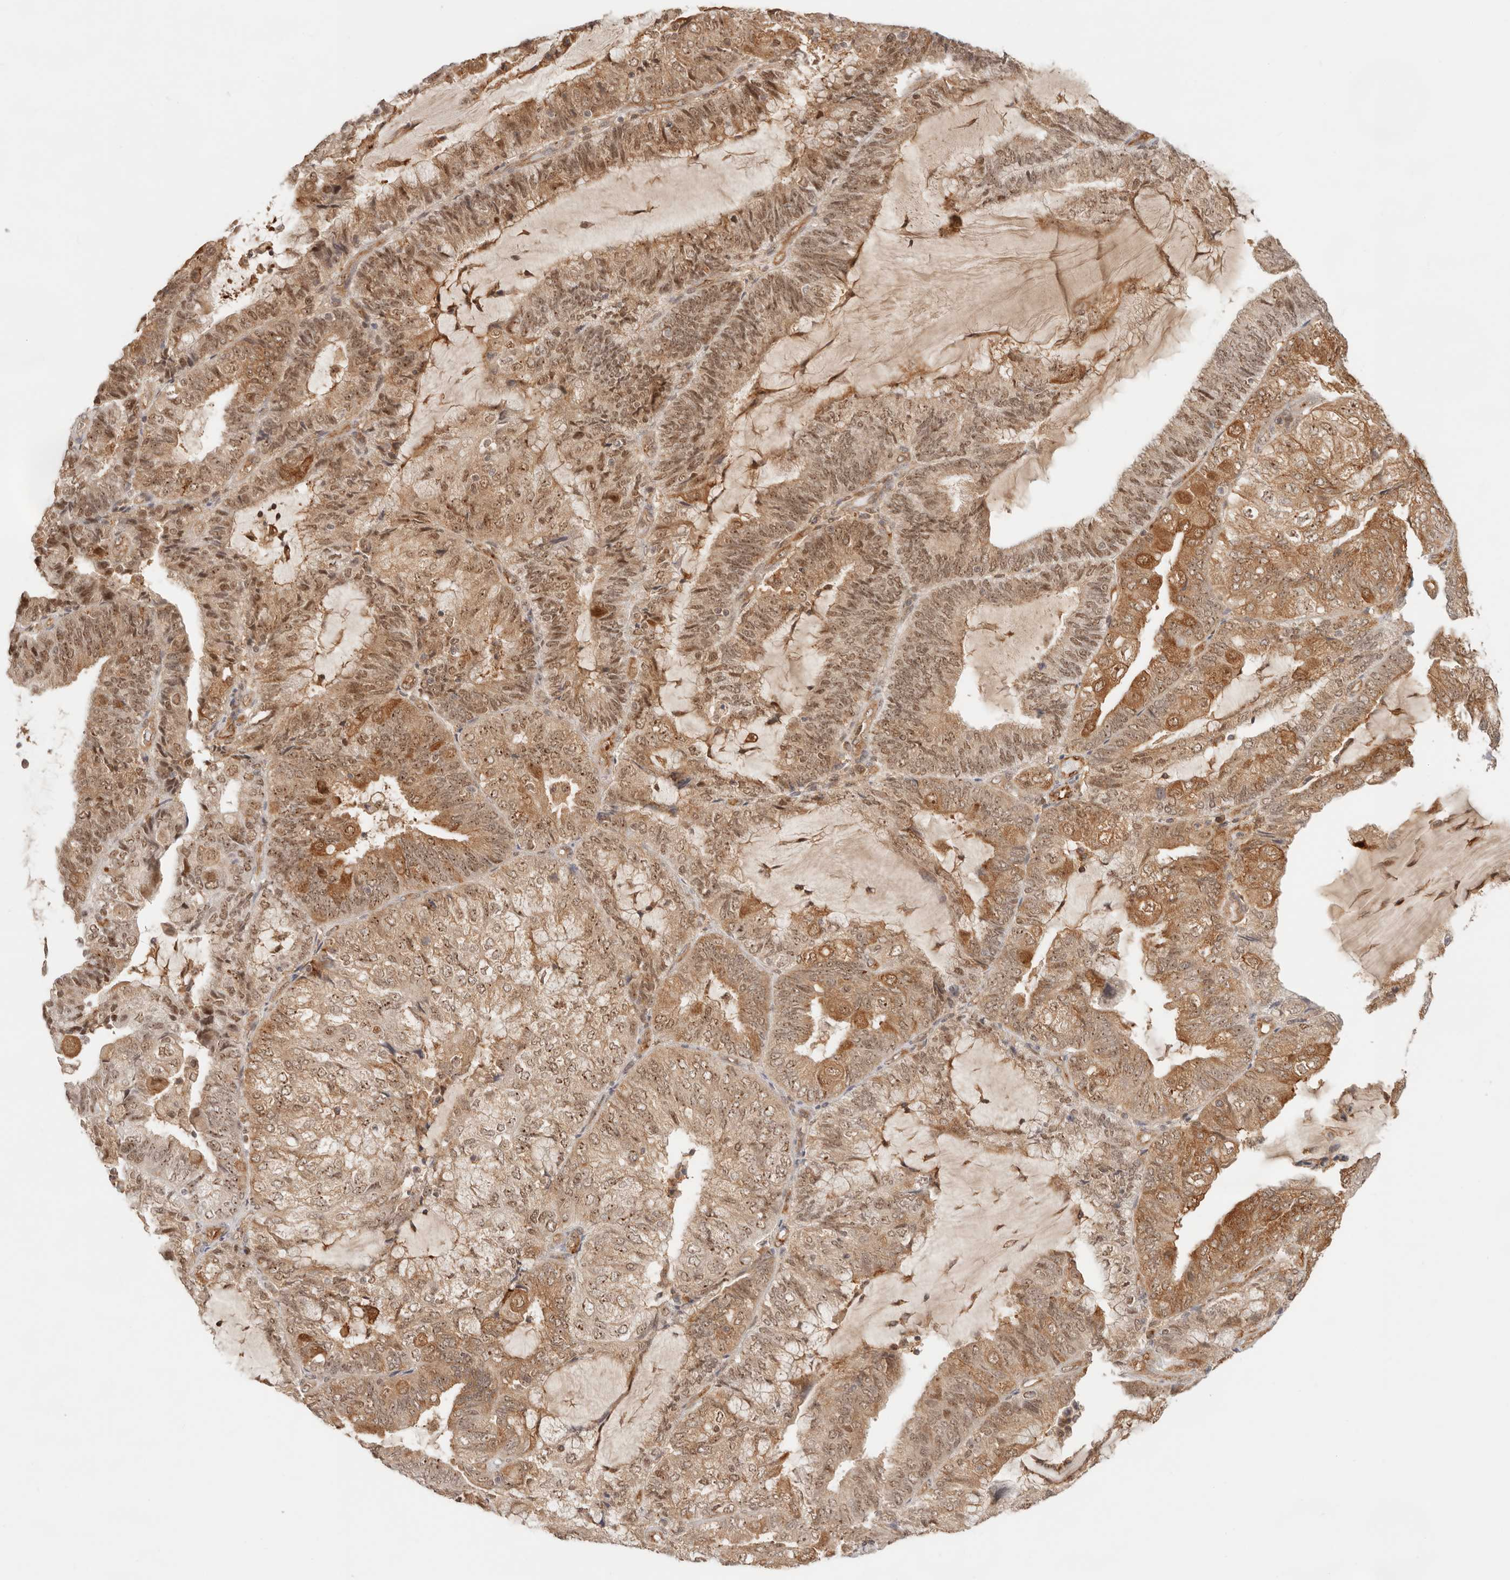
{"staining": {"intensity": "moderate", "quantity": ">75%", "location": "cytoplasmic/membranous,nuclear"}, "tissue": "endometrial cancer", "cell_type": "Tumor cells", "image_type": "cancer", "snomed": [{"axis": "morphology", "description": "Adenocarcinoma, NOS"}, {"axis": "topography", "description": "Endometrium"}], "caption": "Moderate cytoplasmic/membranous and nuclear expression for a protein is identified in approximately >75% of tumor cells of adenocarcinoma (endometrial) using immunohistochemistry.", "gene": "HEXD", "patient": {"sex": "female", "age": 81}}